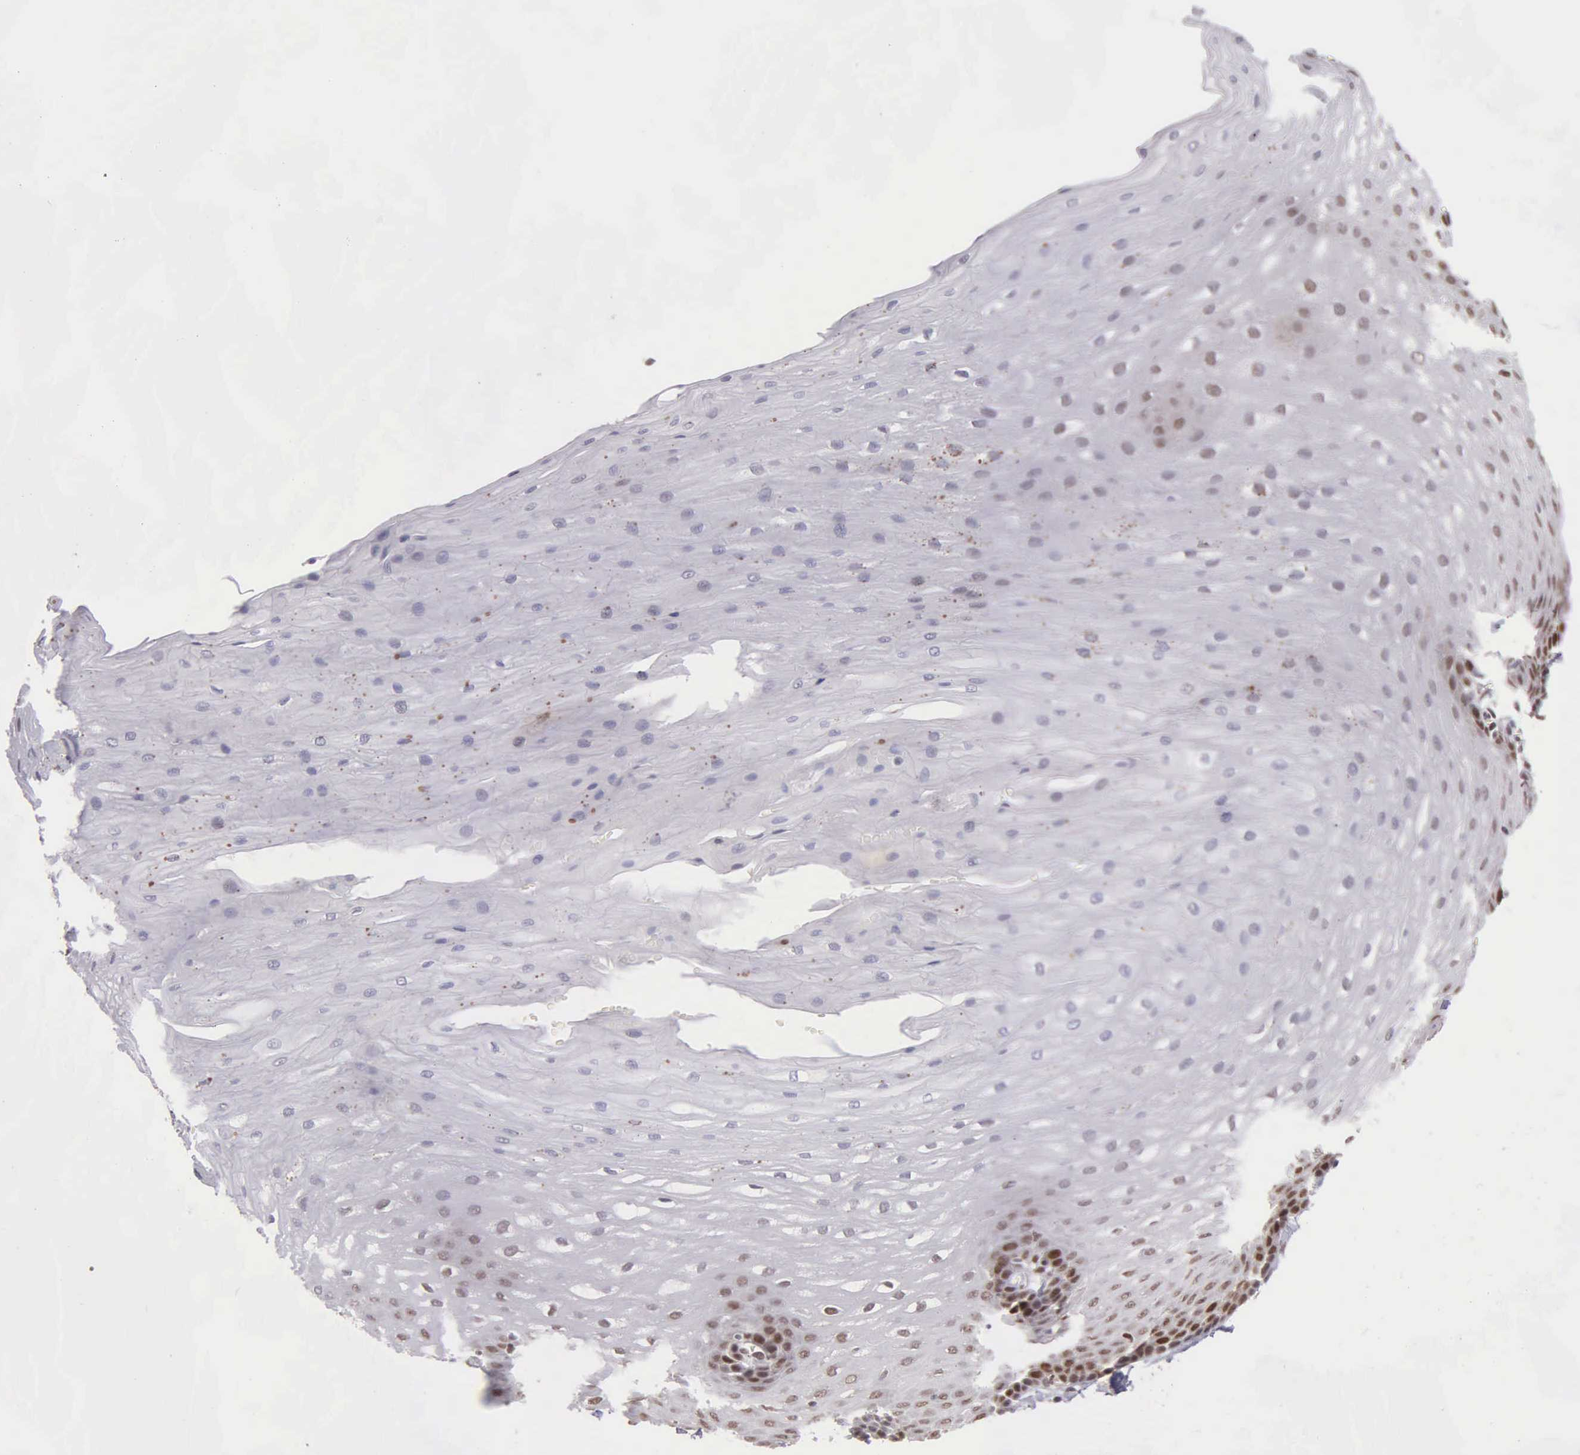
{"staining": {"intensity": "strong", "quantity": "25%-75%", "location": "nuclear"}, "tissue": "esophagus", "cell_type": "Squamous epithelial cells", "image_type": "normal", "snomed": [{"axis": "morphology", "description": "Normal tissue, NOS"}, {"axis": "topography", "description": "Esophagus"}], "caption": "The immunohistochemical stain shows strong nuclear expression in squamous epithelial cells of normal esophagus.", "gene": "UBR7", "patient": {"sex": "male", "age": 70}}